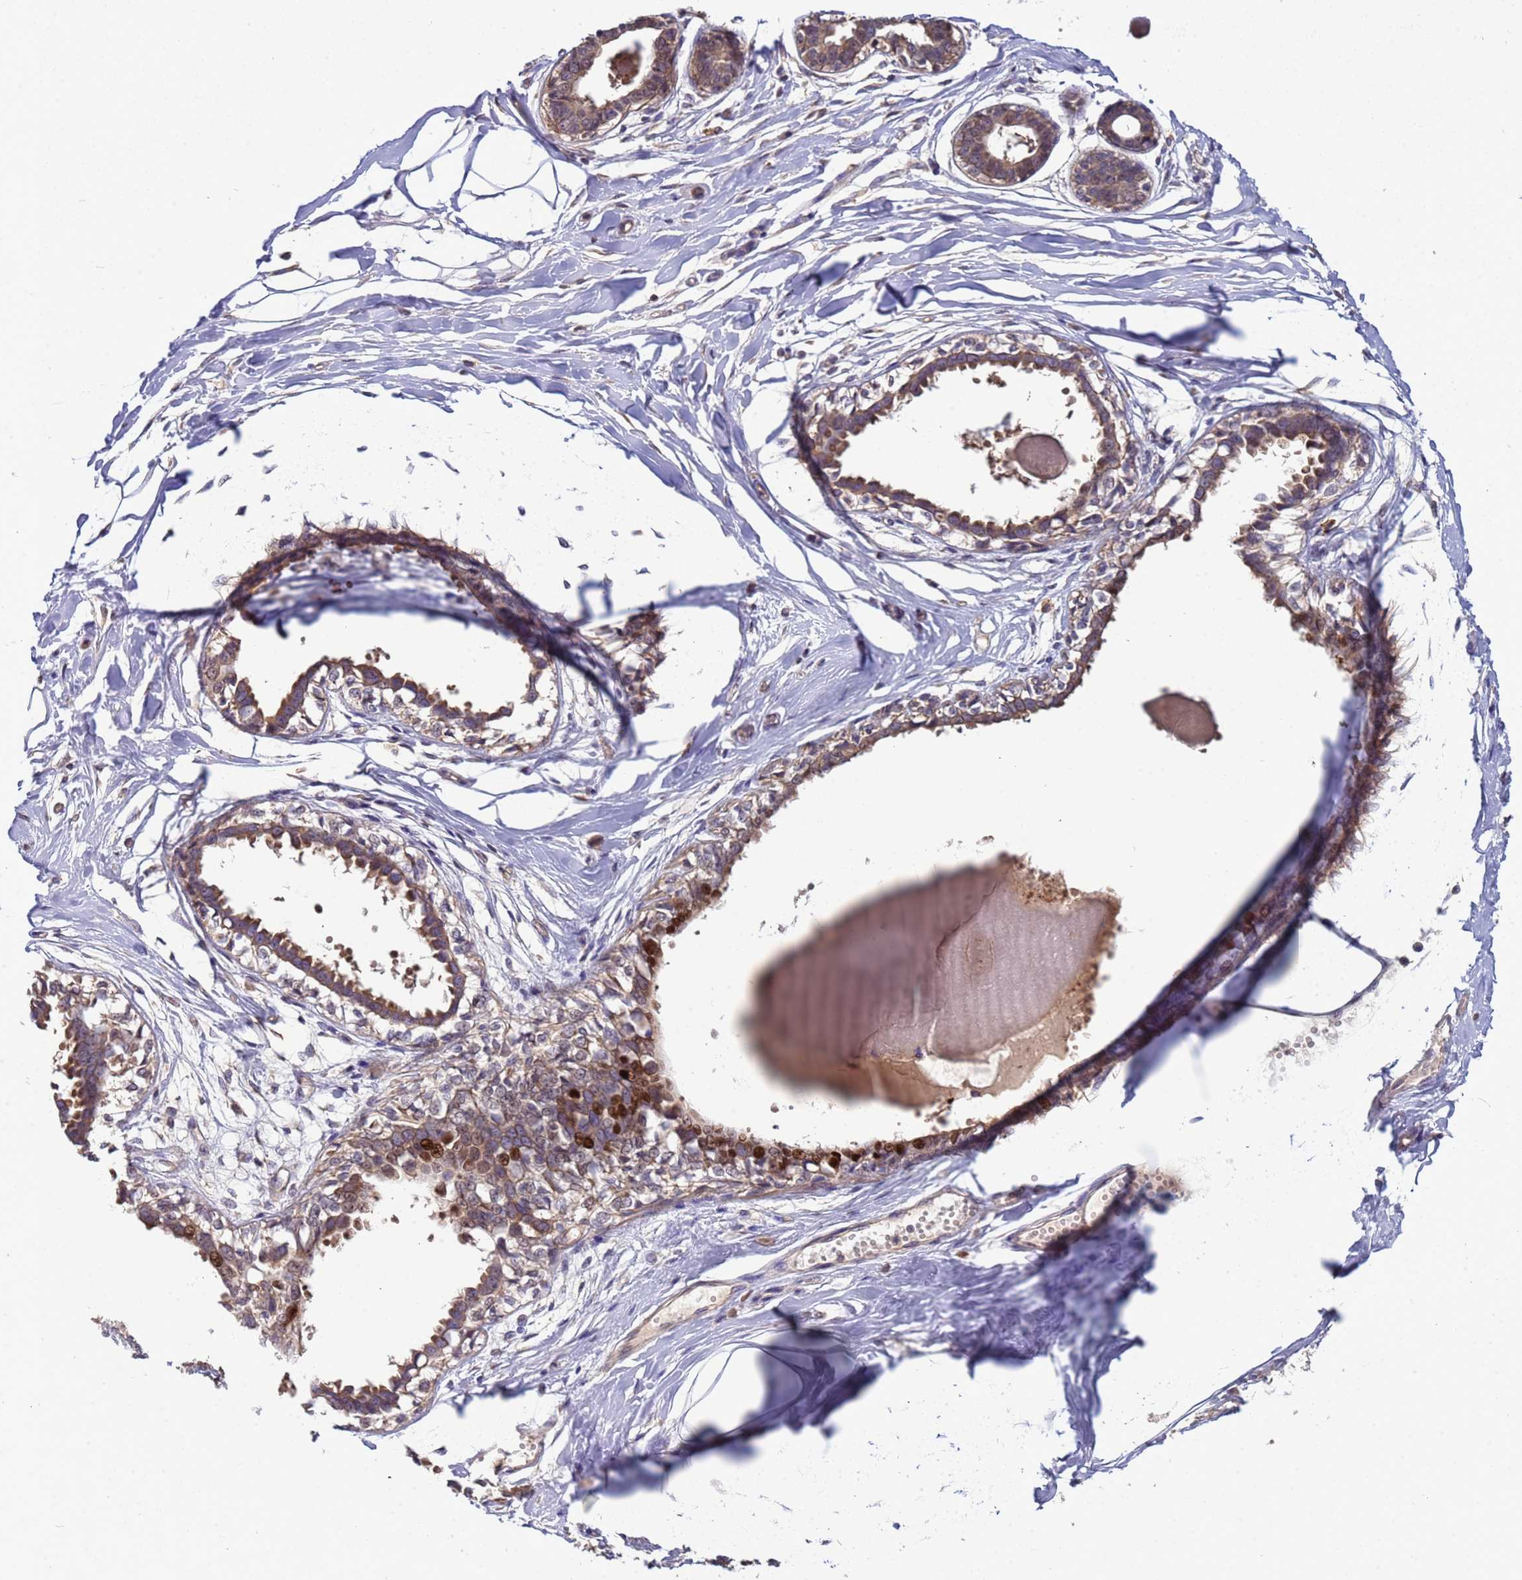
{"staining": {"intensity": "weak", "quantity": ">75%", "location": "cytoplasmic/membranous"}, "tissue": "breast", "cell_type": "Adipocytes", "image_type": "normal", "snomed": [{"axis": "morphology", "description": "Normal tissue, NOS"}, {"axis": "topography", "description": "Breast"}], "caption": "Immunohistochemistry (DAB) staining of unremarkable breast reveals weak cytoplasmic/membranous protein positivity in about >75% of adipocytes.", "gene": "ELMOD2", "patient": {"sex": "female", "age": 45}}